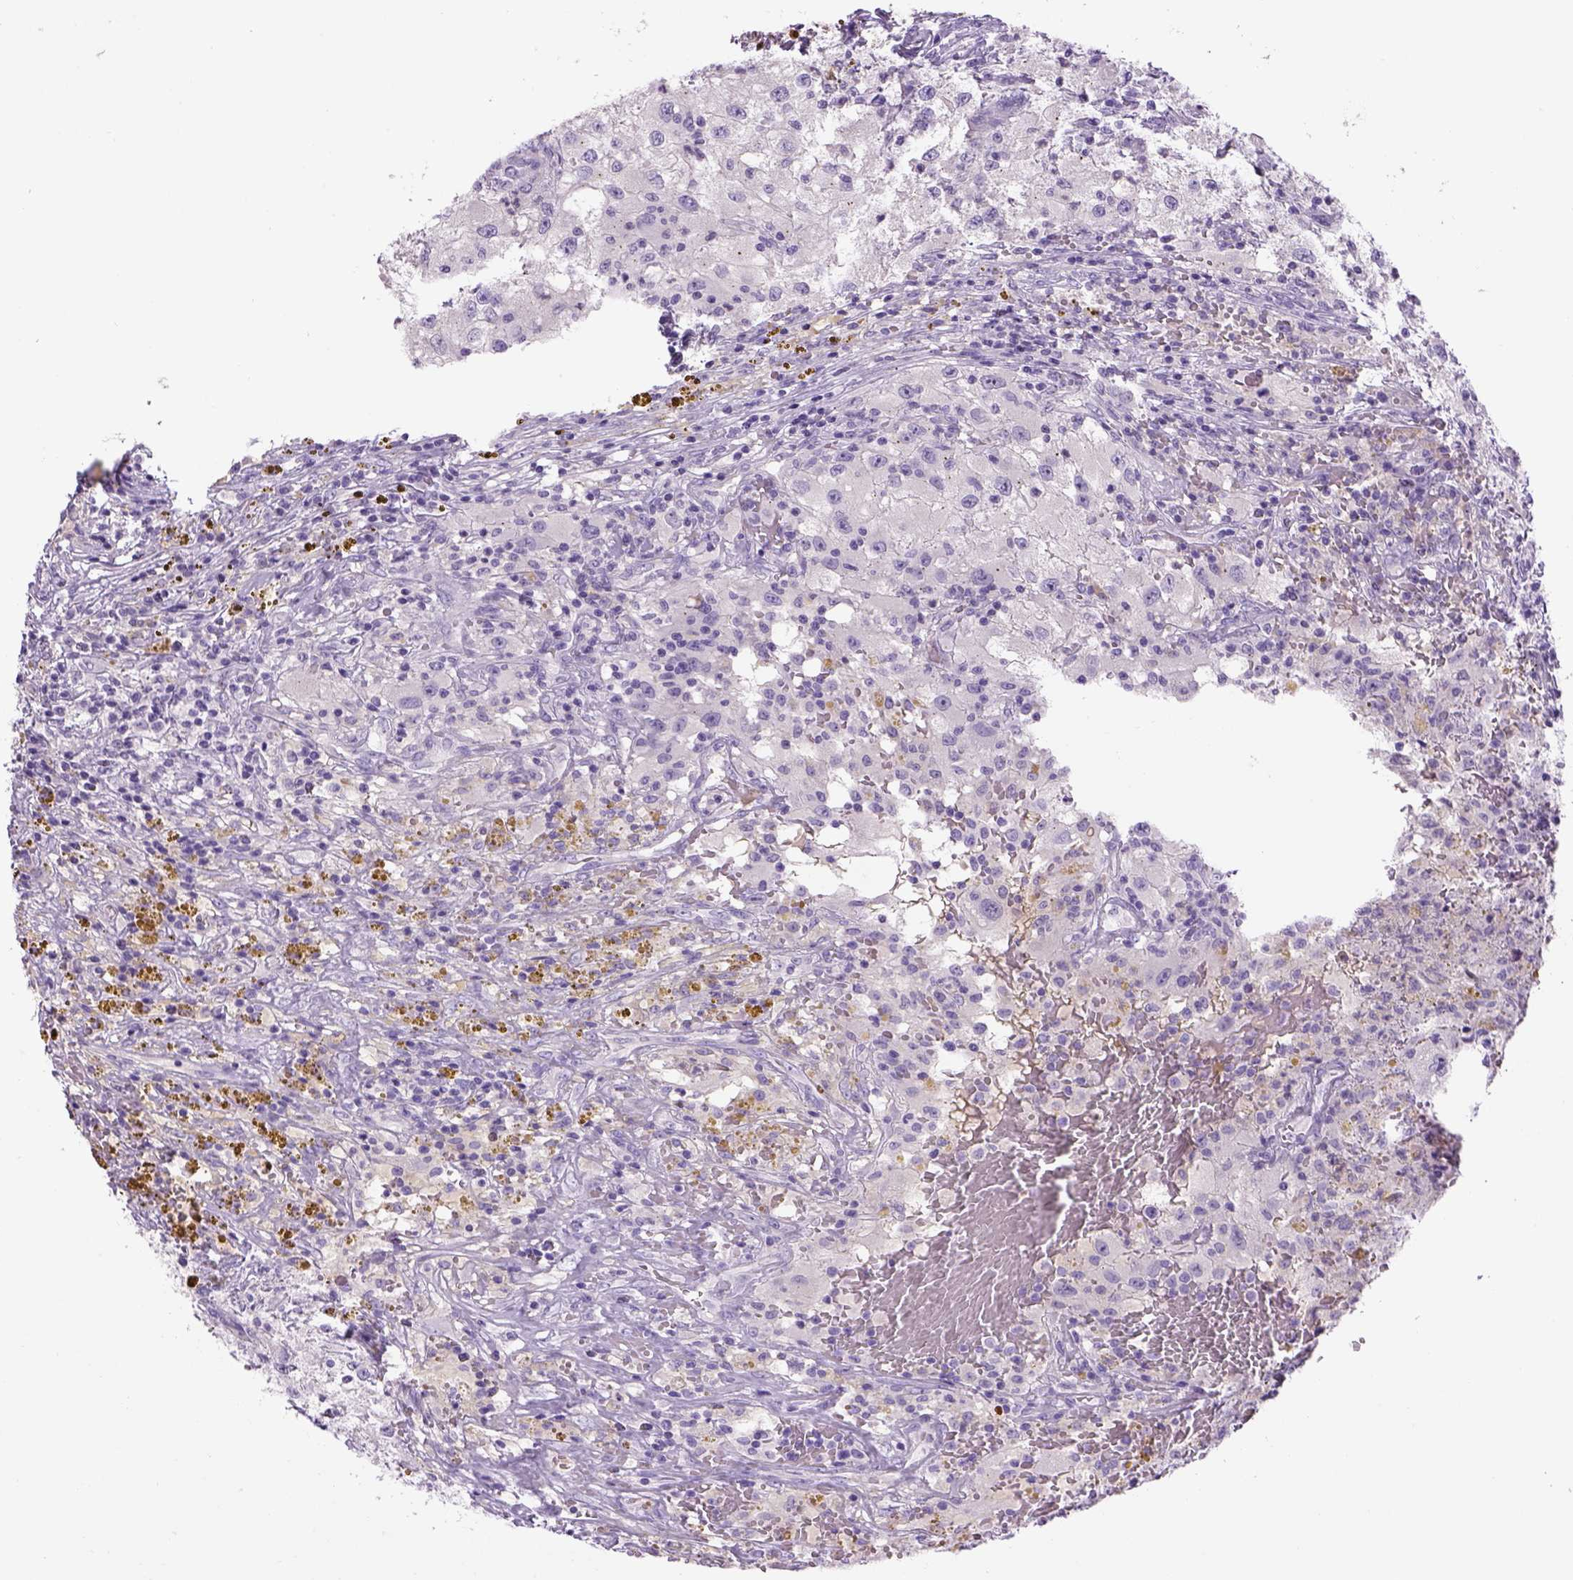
{"staining": {"intensity": "negative", "quantity": "none", "location": "none"}, "tissue": "renal cancer", "cell_type": "Tumor cells", "image_type": "cancer", "snomed": [{"axis": "morphology", "description": "Adenocarcinoma, NOS"}, {"axis": "topography", "description": "Kidney"}], "caption": "This is an immunohistochemistry (IHC) image of renal cancer (adenocarcinoma). There is no expression in tumor cells.", "gene": "DBH", "patient": {"sex": "female", "age": 67}}